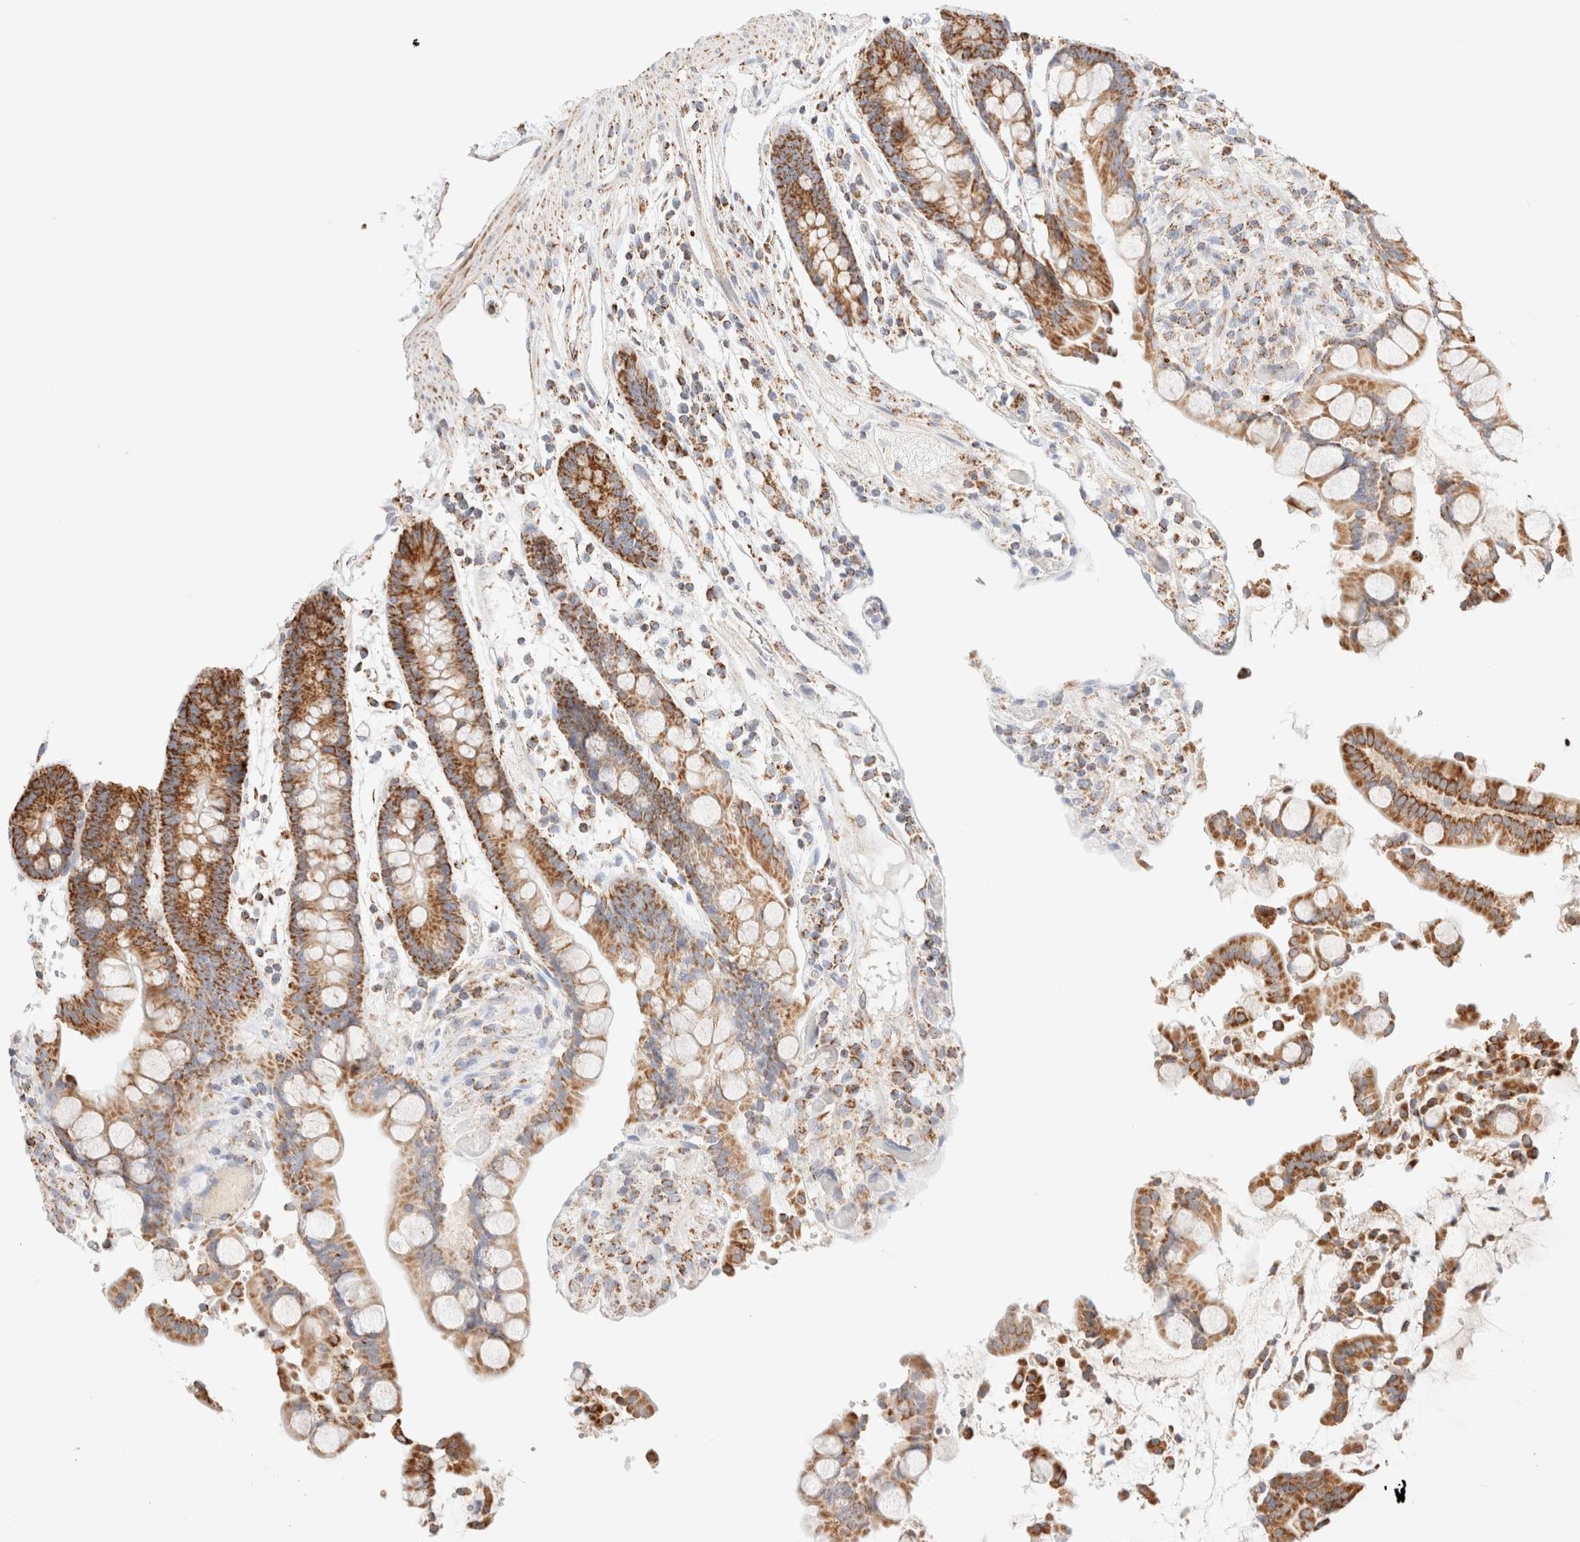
{"staining": {"intensity": "moderate", "quantity": ">75%", "location": "cytoplasmic/membranous"}, "tissue": "colon", "cell_type": "Endothelial cells", "image_type": "normal", "snomed": [{"axis": "morphology", "description": "Normal tissue, NOS"}, {"axis": "topography", "description": "Colon"}], "caption": "Moderate cytoplasmic/membranous positivity is present in approximately >75% of endothelial cells in benign colon. Nuclei are stained in blue.", "gene": "PHB2", "patient": {"sex": "male", "age": 73}}